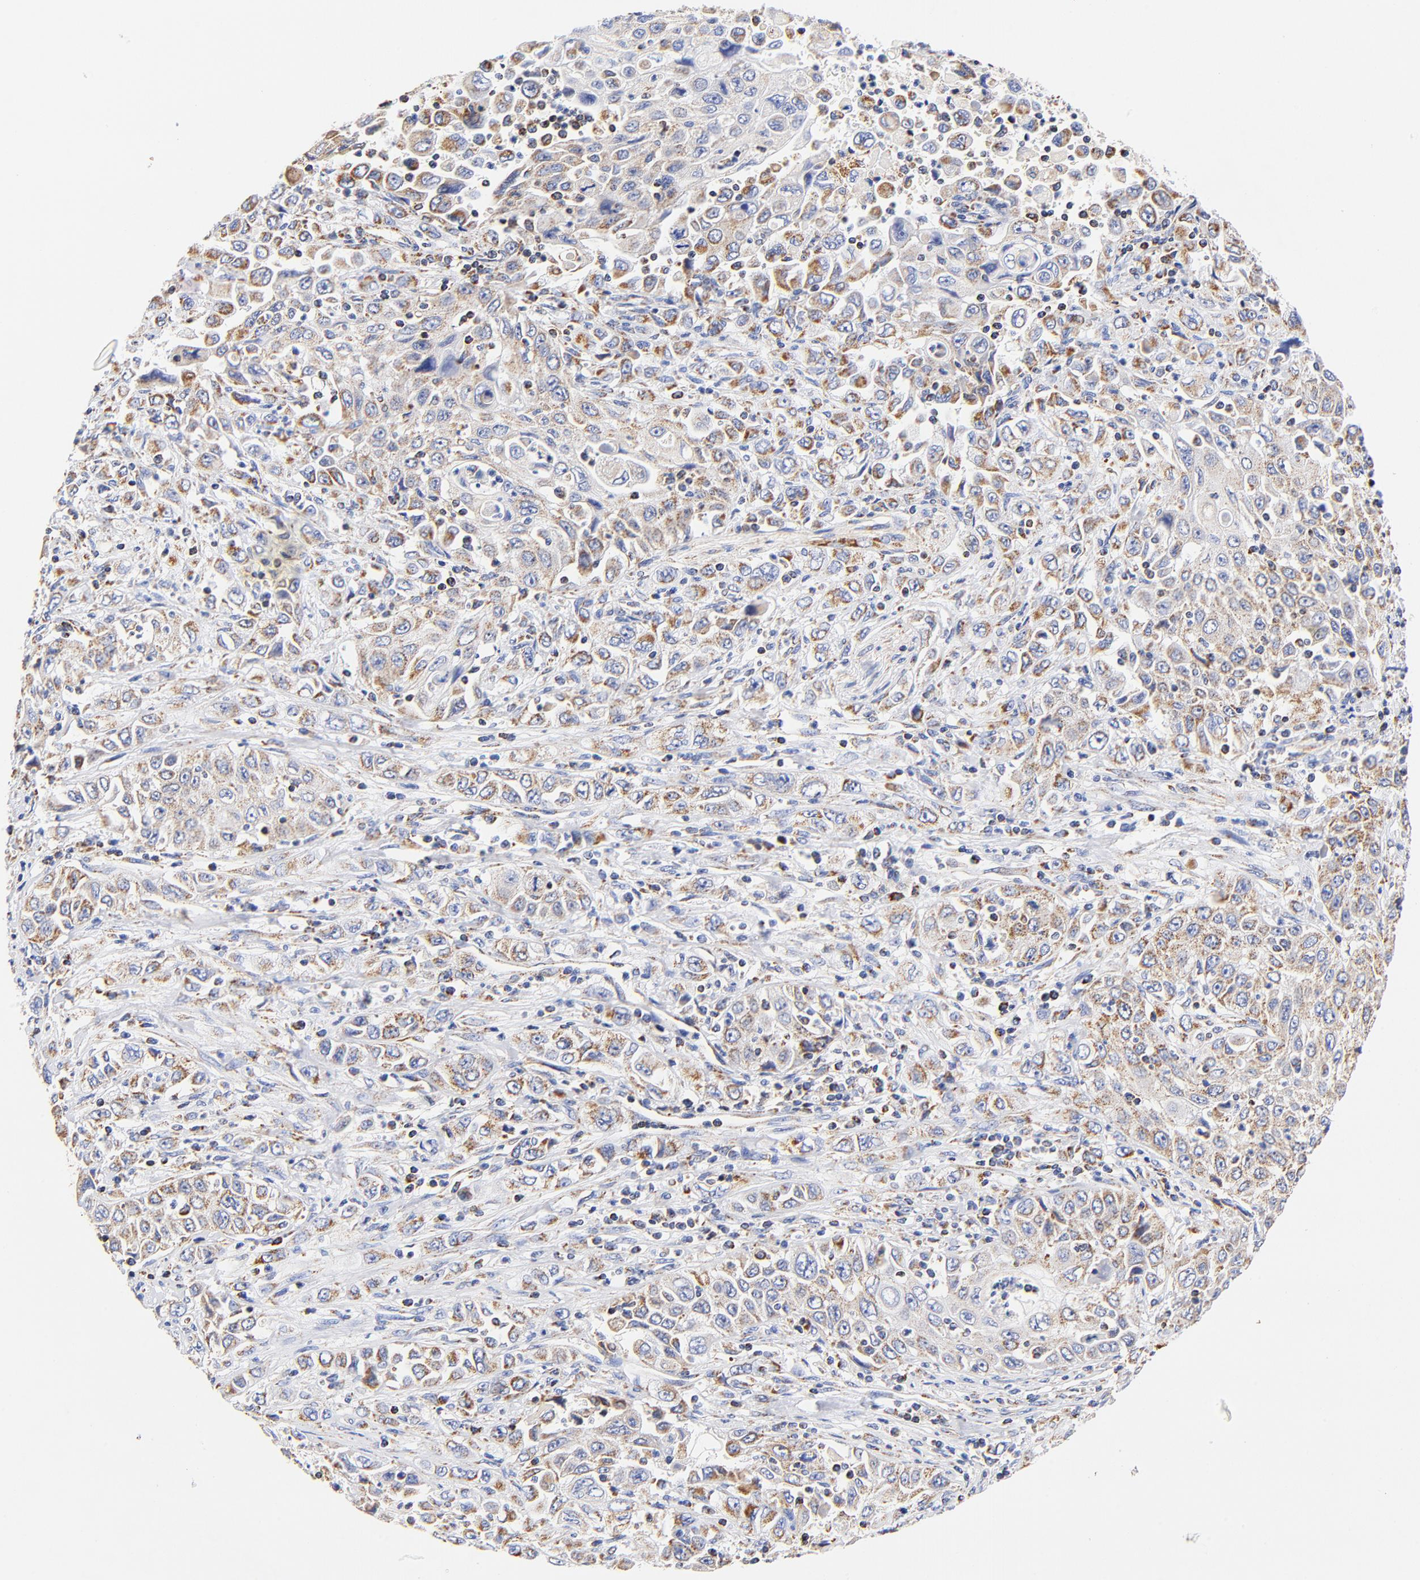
{"staining": {"intensity": "moderate", "quantity": ">75%", "location": "cytoplasmic/membranous"}, "tissue": "pancreatic cancer", "cell_type": "Tumor cells", "image_type": "cancer", "snomed": [{"axis": "morphology", "description": "Adenocarcinoma, NOS"}, {"axis": "topography", "description": "Pancreas"}], "caption": "Immunohistochemistry photomicrograph of pancreatic adenocarcinoma stained for a protein (brown), which shows medium levels of moderate cytoplasmic/membranous staining in approximately >75% of tumor cells.", "gene": "ATP5F1D", "patient": {"sex": "male", "age": 70}}